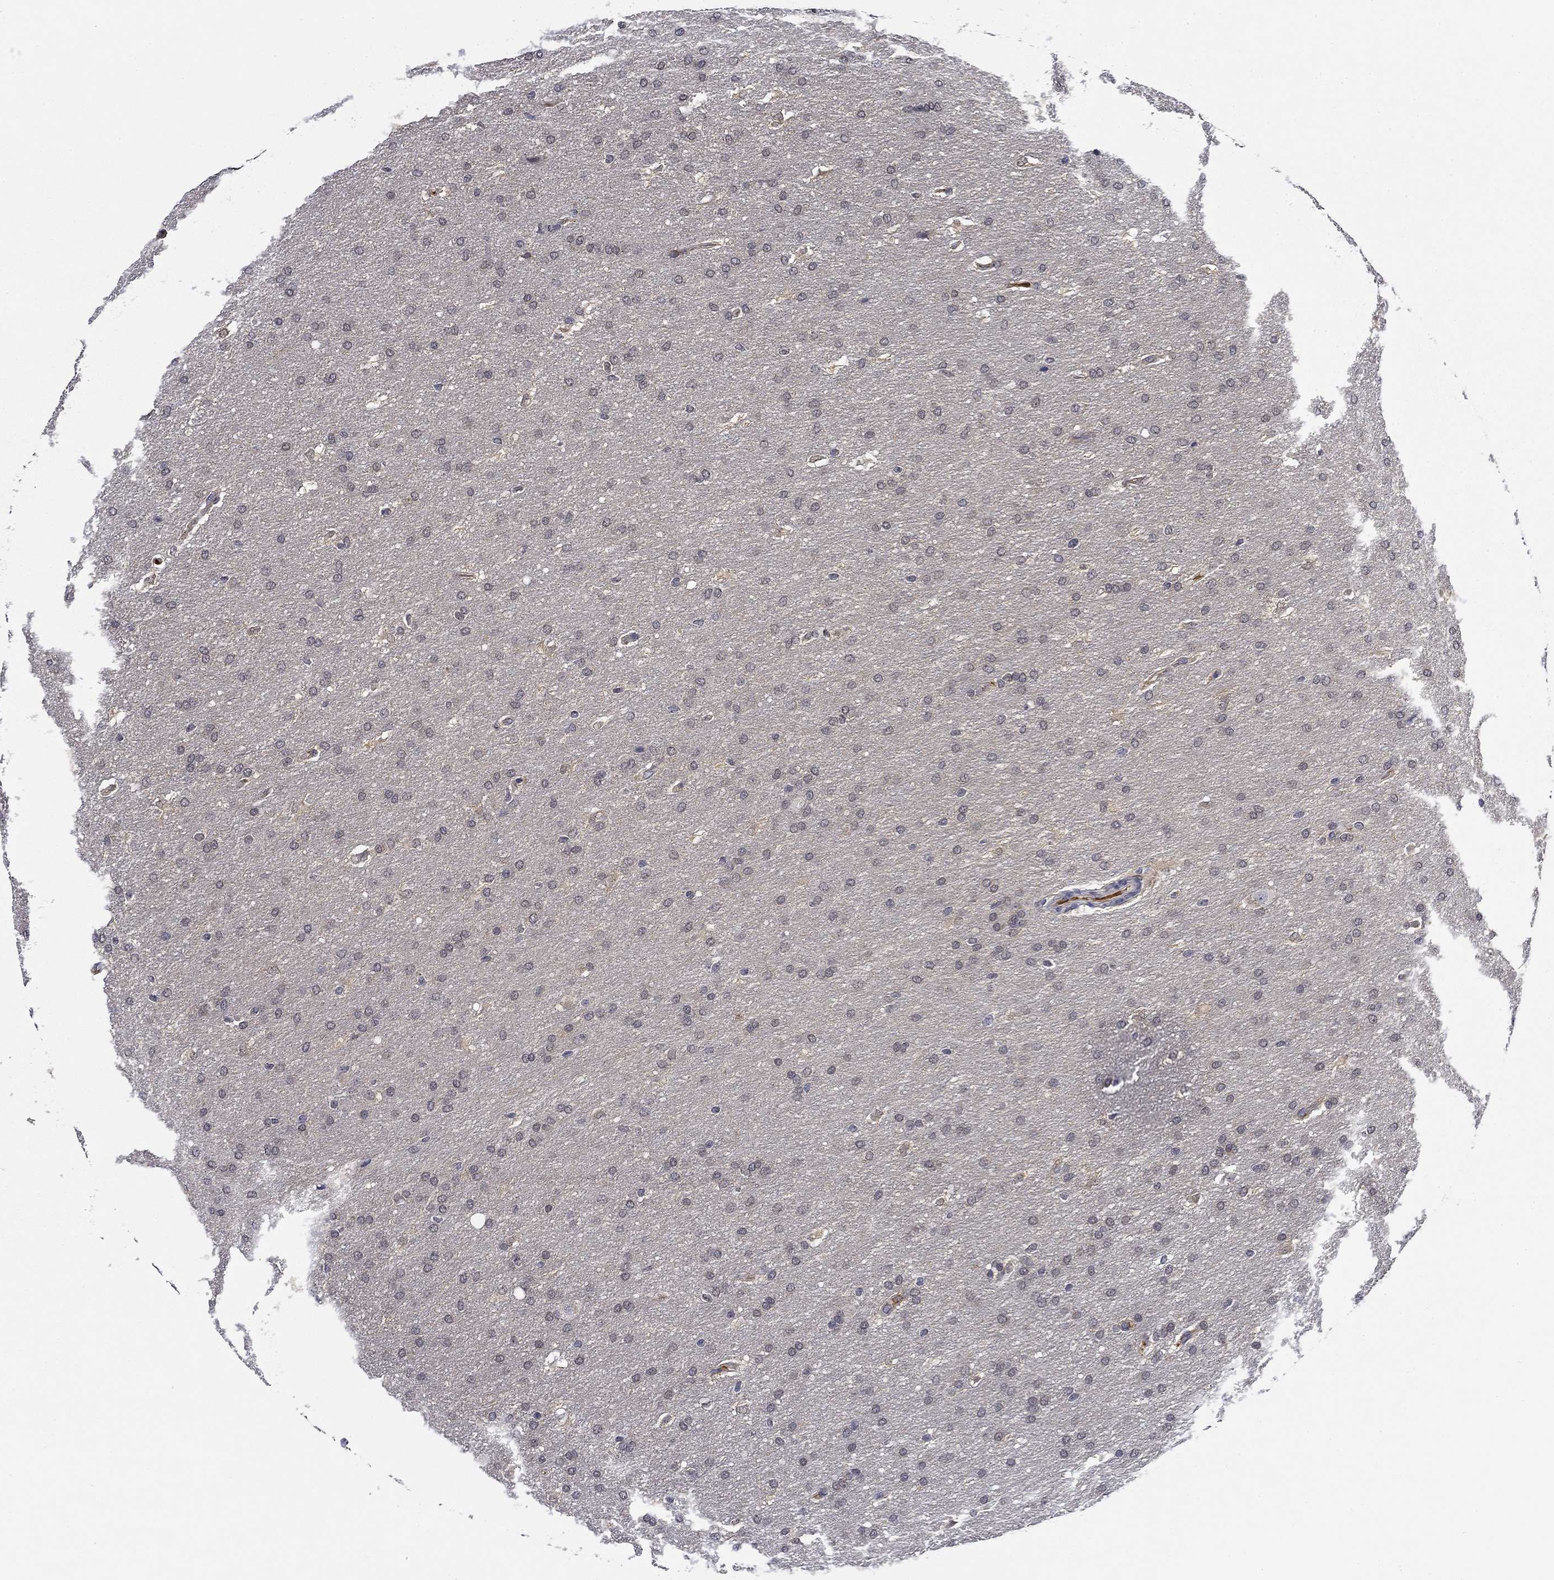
{"staining": {"intensity": "negative", "quantity": "none", "location": "none"}, "tissue": "glioma", "cell_type": "Tumor cells", "image_type": "cancer", "snomed": [{"axis": "morphology", "description": "Glioma, malignant, Low grade"}, {"axis": "topography", "description": "Brain"}], "caption": "There is no significant staining in tumor cells of glioma. (DAB immunohistochemistry, high magnification).", "gene": "DDTL", "patient": {"sex": "female", "age": 37}}